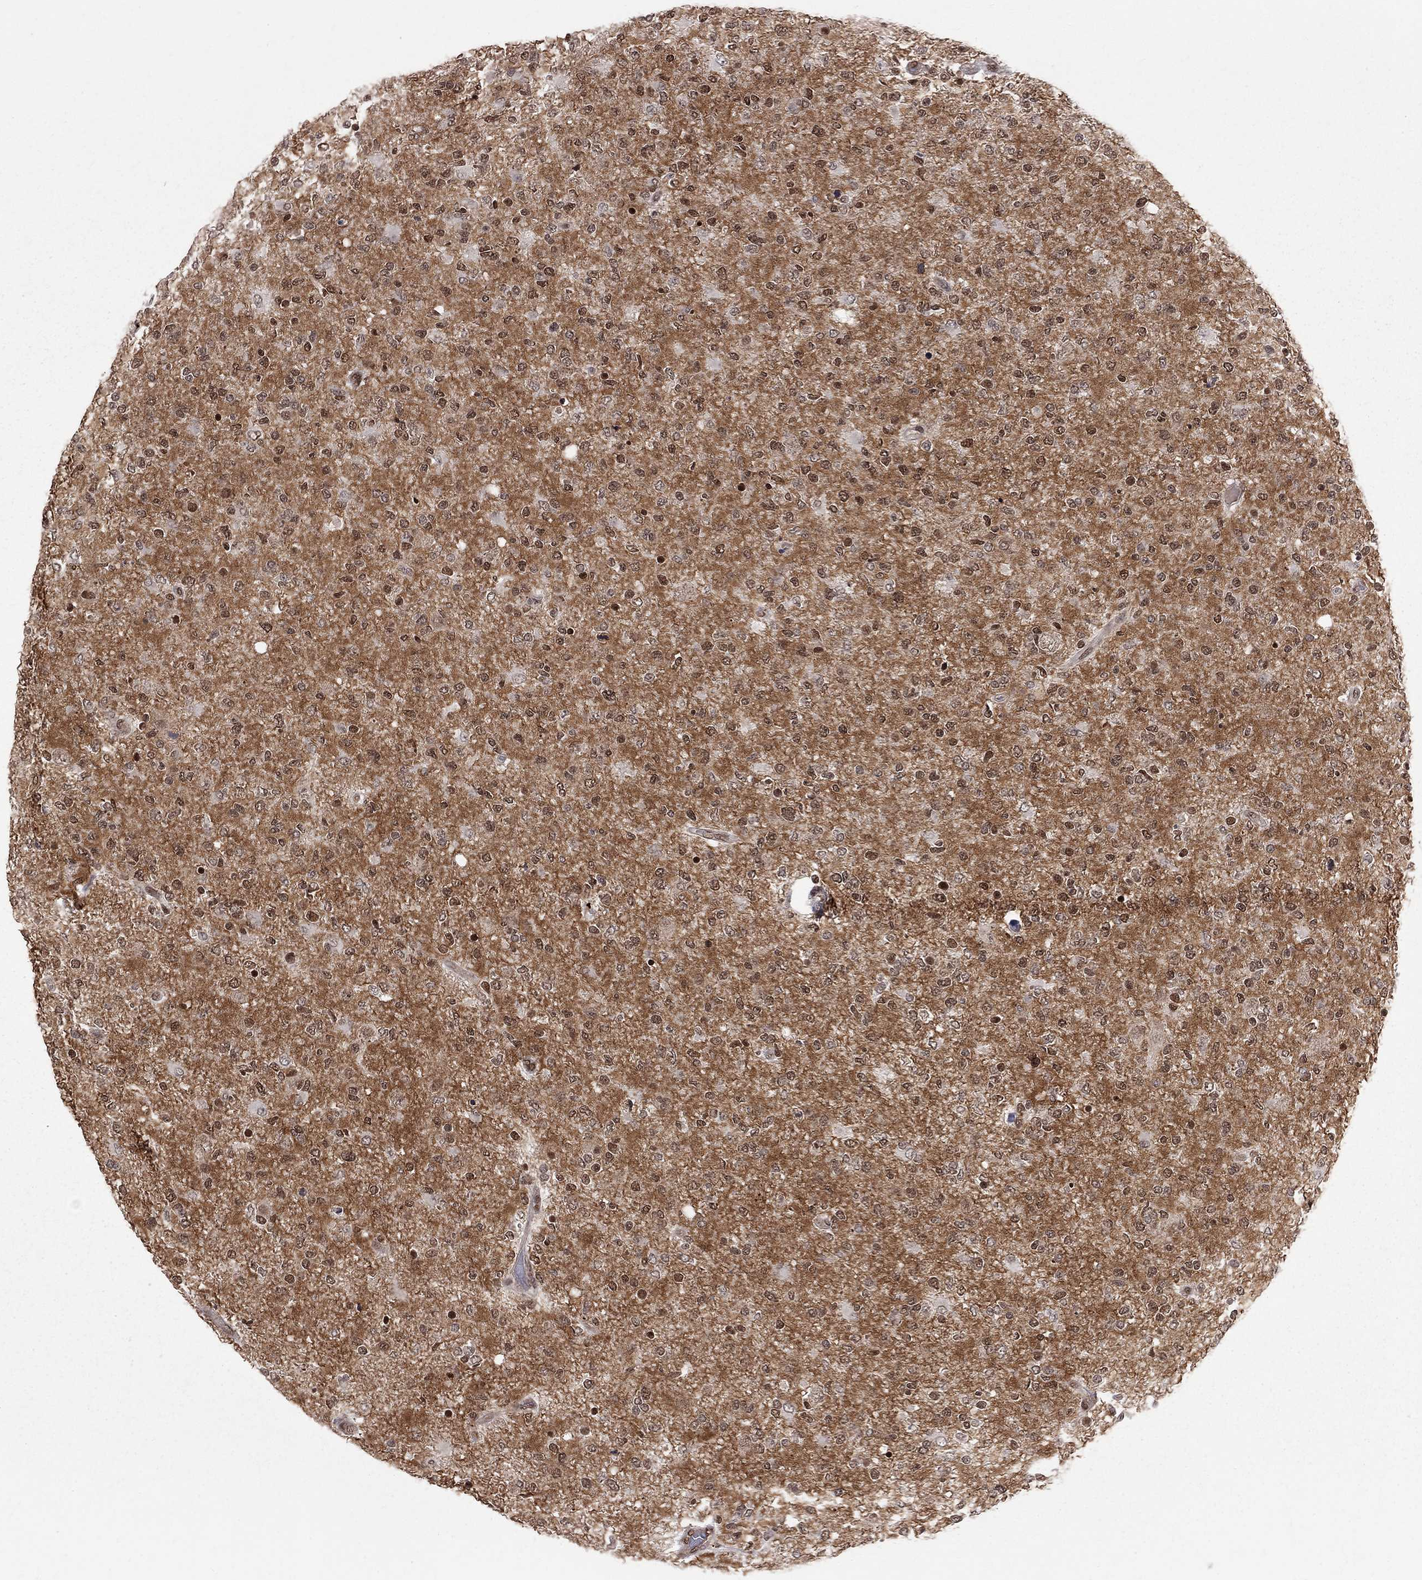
{"staining": {"intensity": "strong", "quantity": "25%-75%", "location": "nuclear"}, "tissue": "glioma", "cell_type": "Tumor cells", "image_type": "cancer", "snomed": [{"axis": "morphology", "description": "Glioma, malignant, High grade"}, {"axis": "topography", "description": "Cerebral cortex"}], "caption": "There is high levels of strong nuclear positivity in tumor cells of high-grade glioma (malignant), as demonstrated by immunohistochemical staining (brown color).", "gene": "SAP30L", "patient": {"sex": "male", "age": 70}}